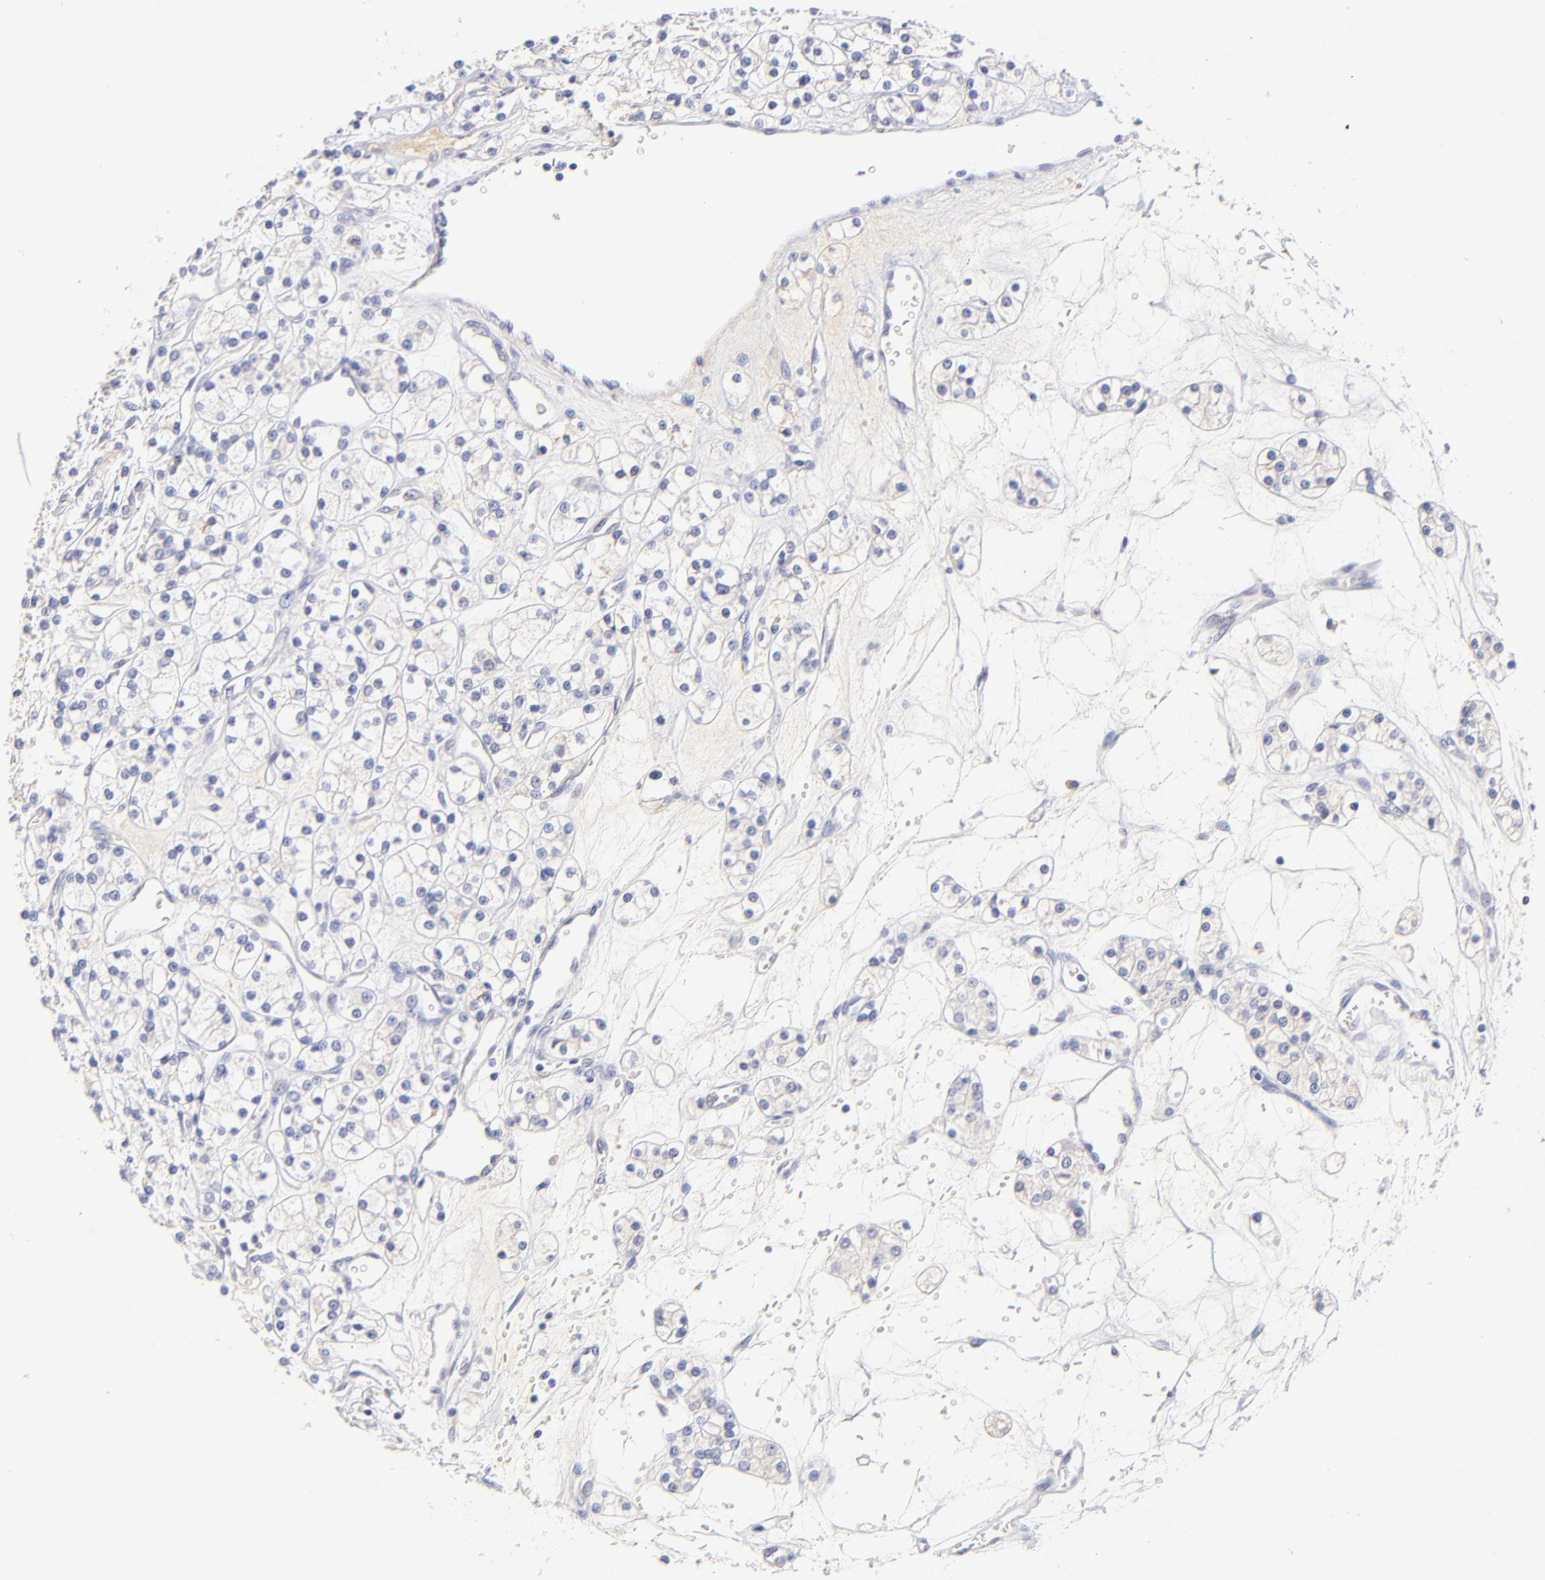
{"staining": {"intensity": "negative", "quantity": "none", "location": "none"}, "tissue": "renal cancer", "cell_type": "Tumor cells", "image_type": "cancer", "snomed": [{"axis": "morphology", "description": "Adenocarcinoma, NOS"}, {"axis": "topography", "description": "Kidney"}], "caption": "Tumor cells show no significant protein staining in renal cancer (adenocarcinoma). (Stains: DAB (3,3'-diaminobenzidine) IHC with hematoxylin counter stain, Microscopy: brightfield microscopy at high magnification).", "gene": "ASB9", "patient": {"sex": "female", "age": 62}}